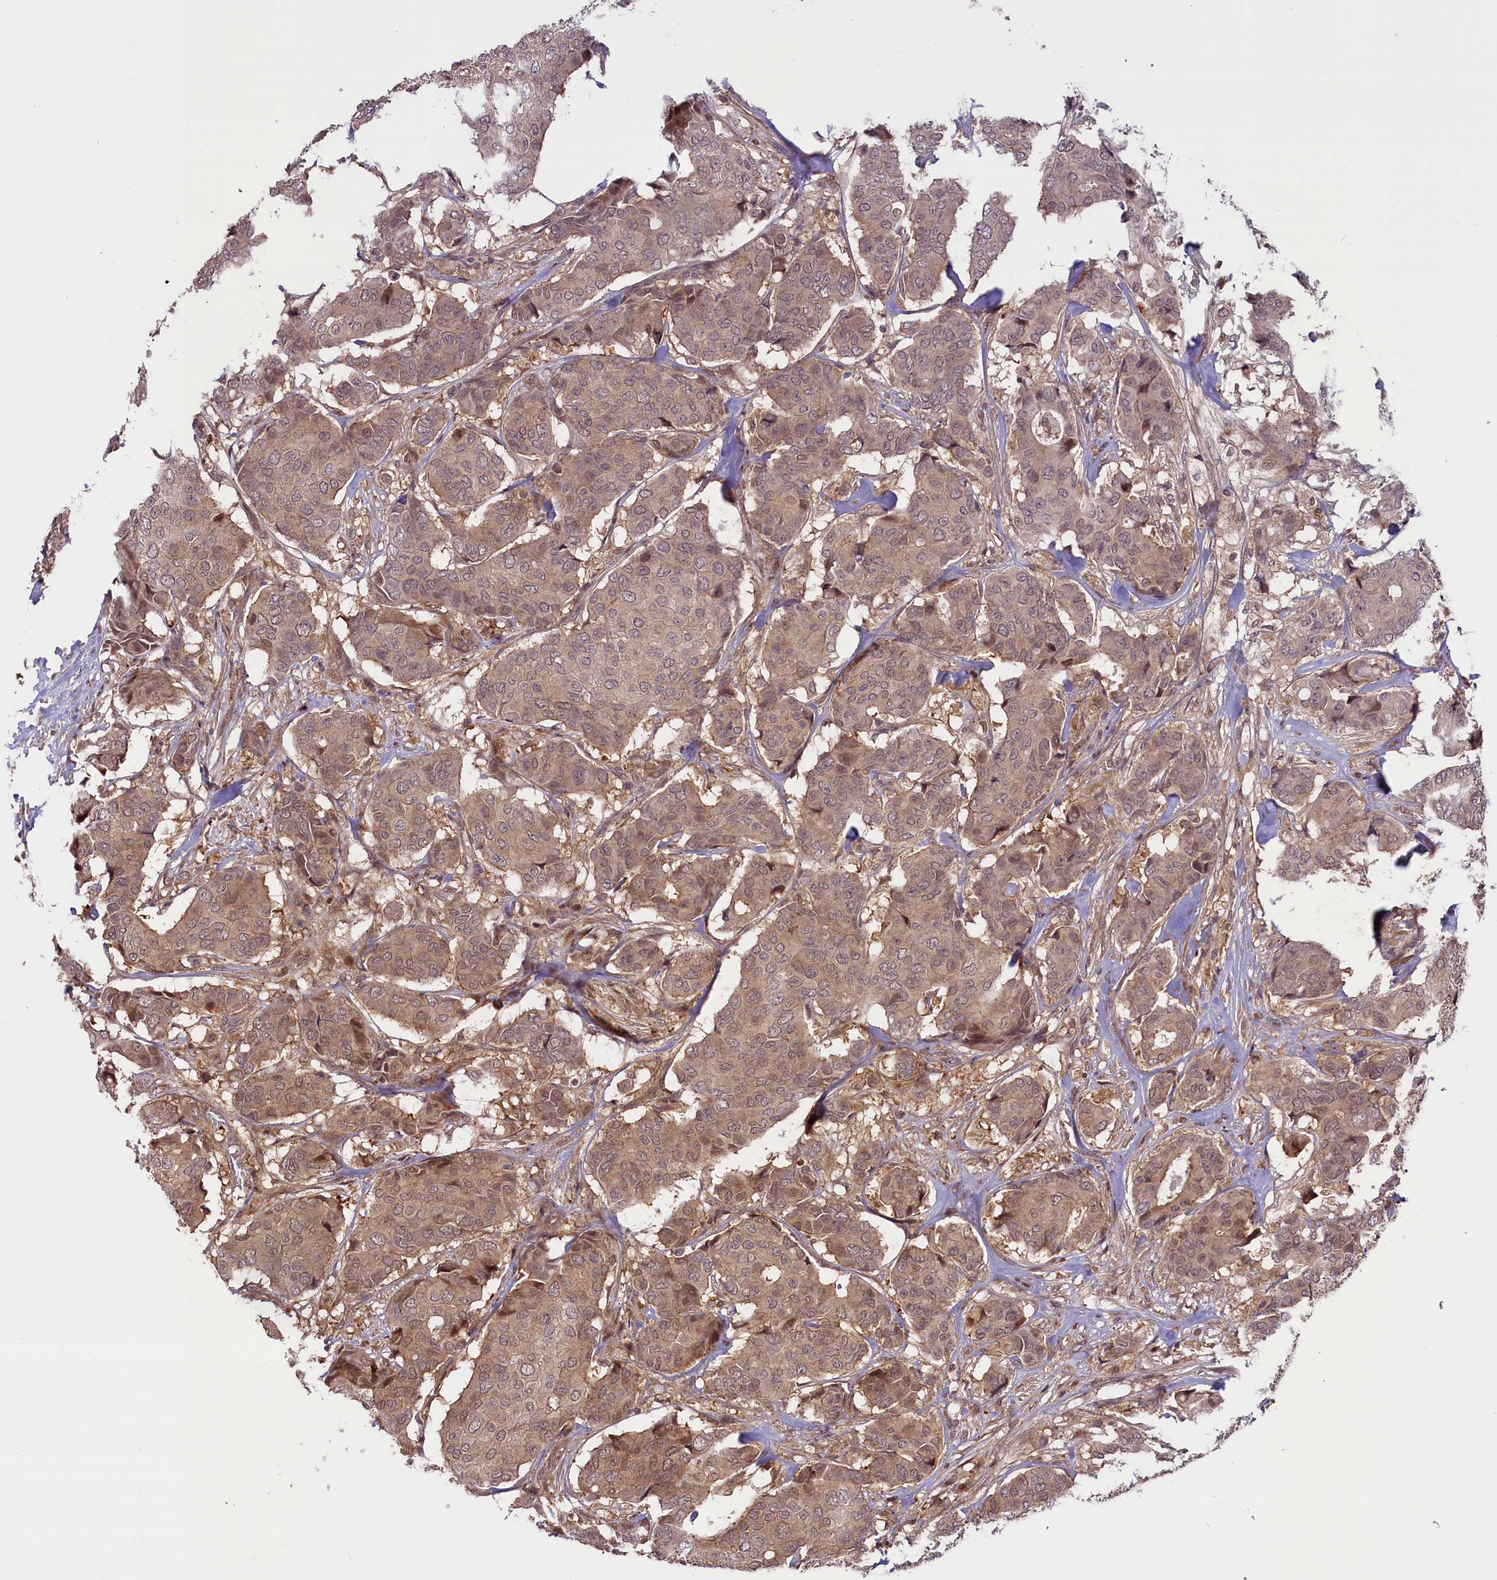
{"staining": {"intensity": "weak", "quantity": ">75%", "location": "cytoplasmic/membranous,nuclear"}, "tissue": "breast cancer", "cell_type": "Tumor cells", "image_type": "cancer", "snomed": [{"axis": "morphology", "description": "Duct carcinoma"}, {"axis": "topography", "description": "Breast"}], "caption": "Breast invasive ductal carcinoma was stained to show a protein in brown. There is low levels of weak cytoplasmic/membranous and nuclear staining in approximately >75% of tumor cells.", "gene": "RIC8A", "patient": {"sex": "female", "age": 75}}